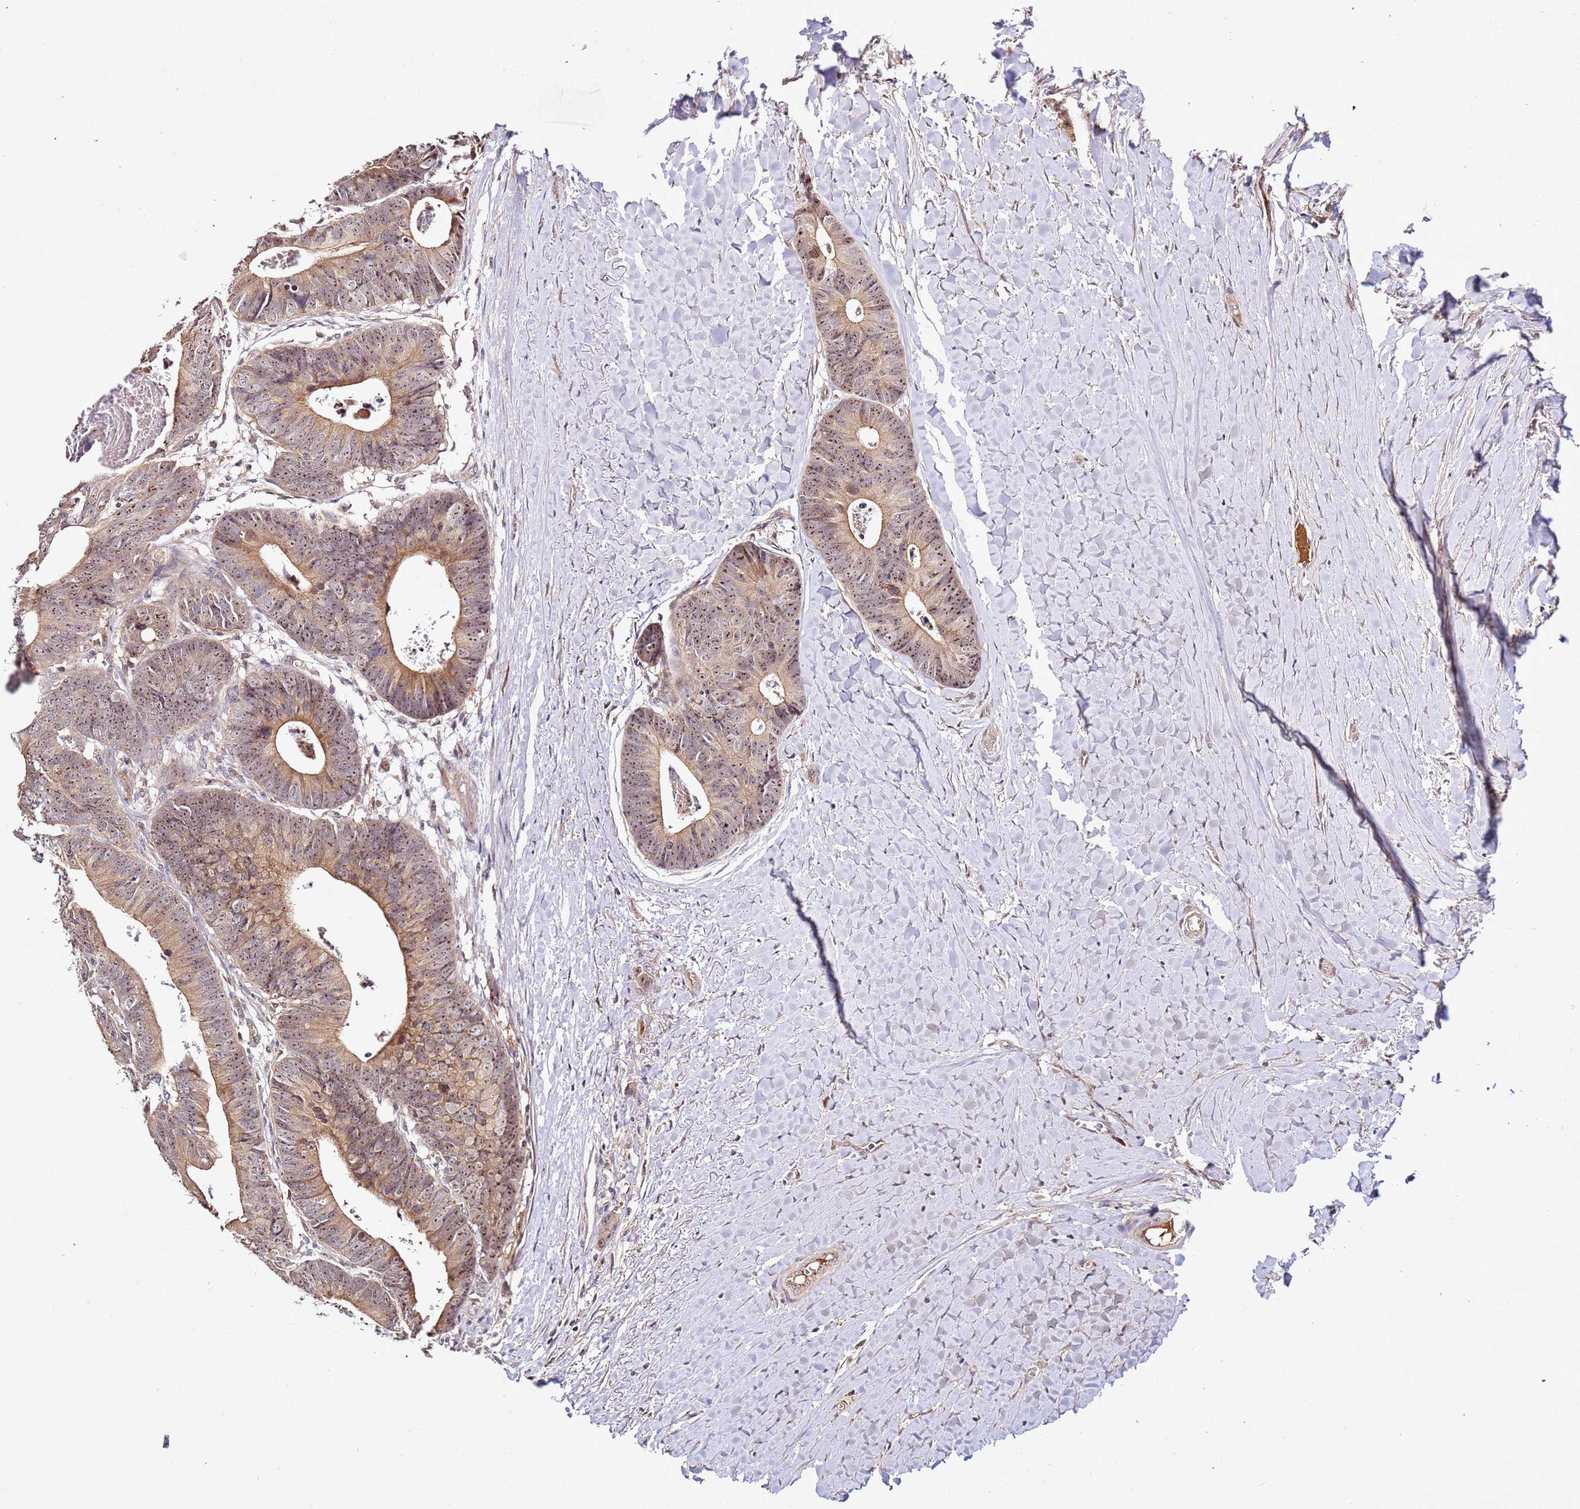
{"staining": {"intensity": "moderate", "quantity": ">75%", "location": "cytoplasmic/membranous,nuclear"}, "tissue": "colorectal cancer", "cell_type": "Tumor cells", "image_type": "cancer", "snomed": [{"axis": "morphology", "description": "Adenocarcinoma, NOS"}, {"axis": "topography", "description": "Colon"}], "caption": "Protein analysis of colorectal cancer (adenocarcinoma) tissue shows moderate cytoplasmic/membranous and nuclear expression in about >75% of tumor cells.", "gene": "DDX27", "patient": {"sex": "female", "age": 57}}